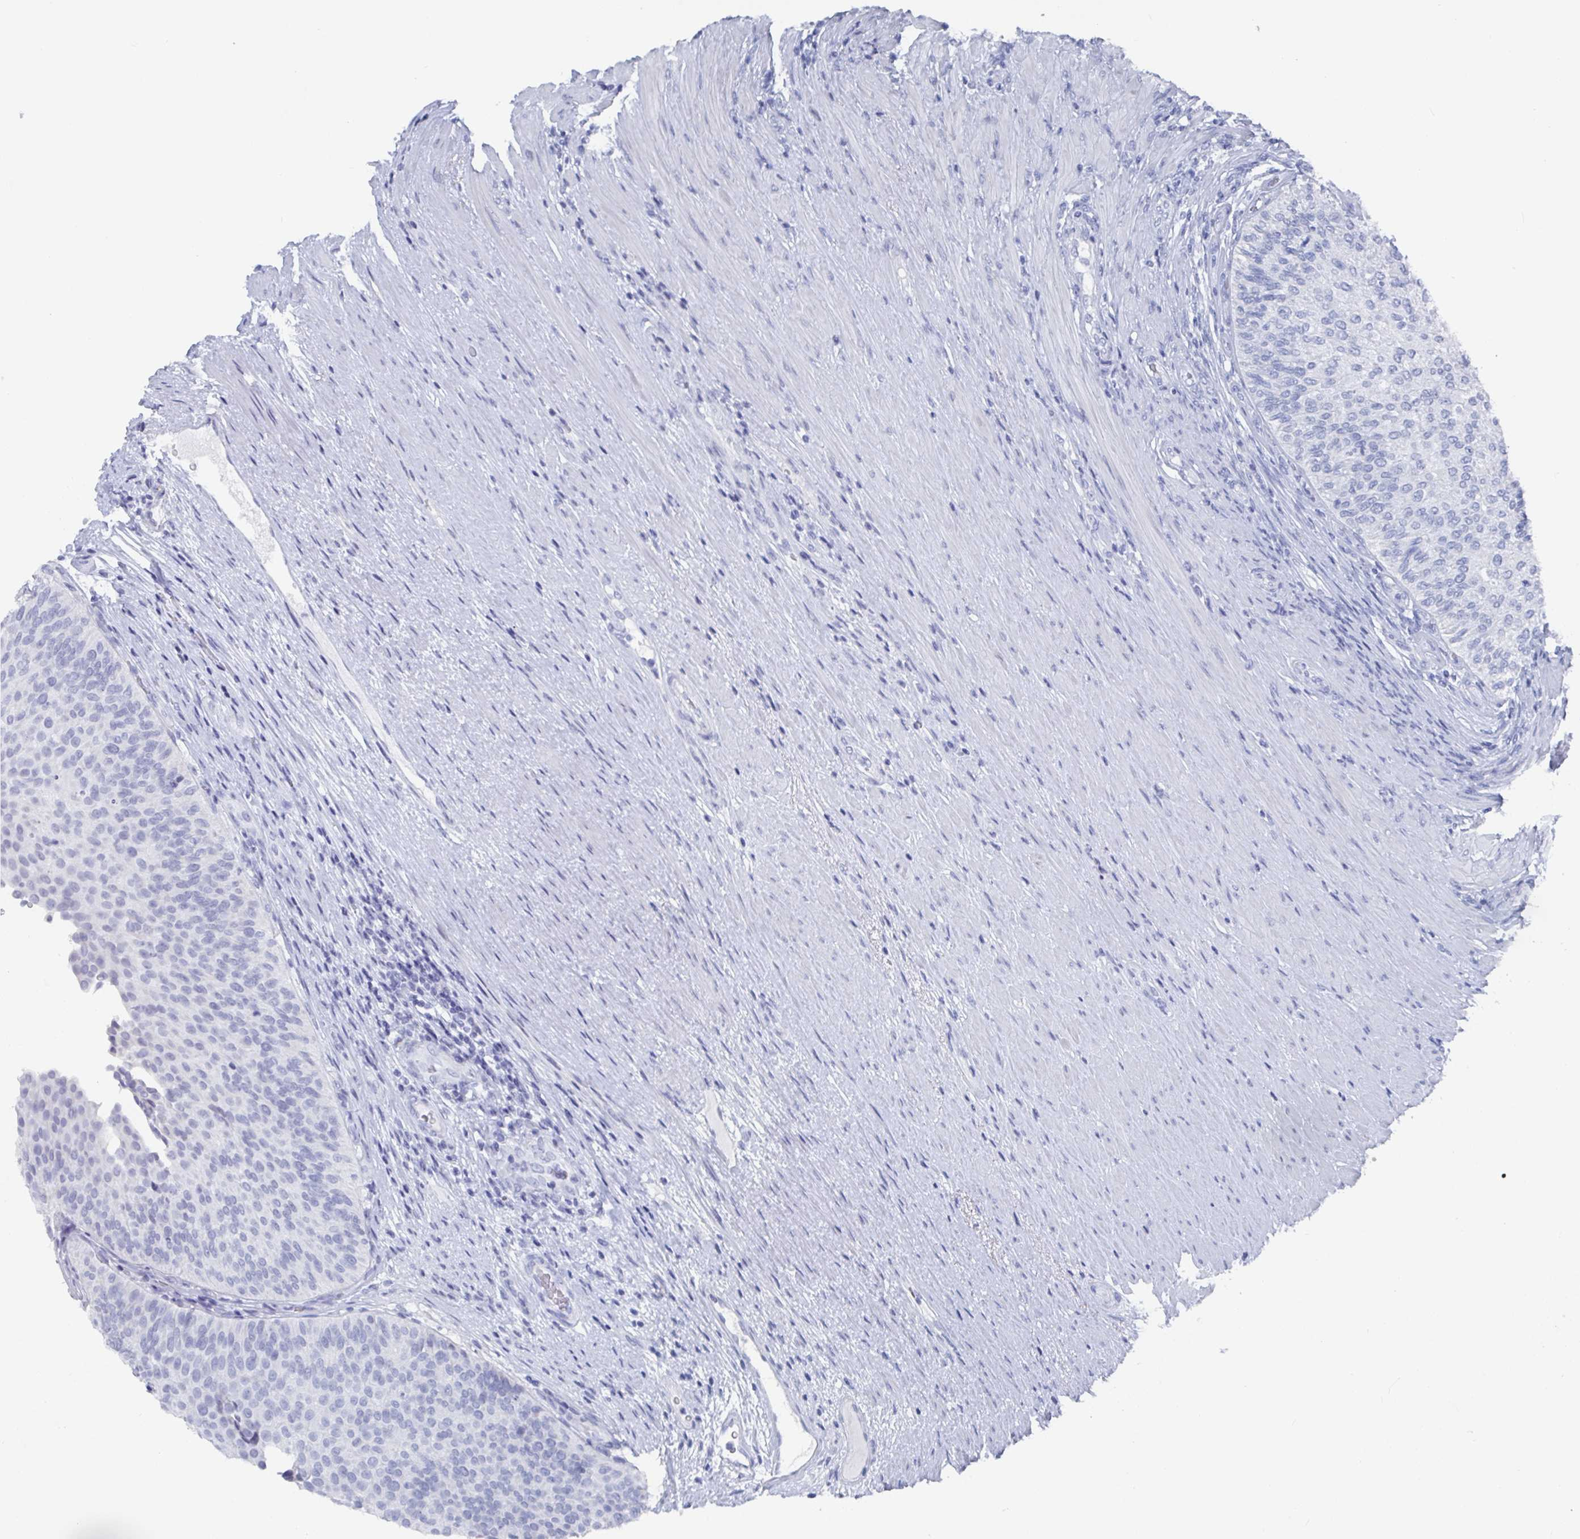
{"staining": {"intensity": "negative", "quantity": "none", "location": "none"}, "tissue": "urinary bladder", "cell_type": "Urothelial cells", "image_type": "normal", "snomed": [{"axis": "morphology", "description": "Normal tissue, NOS"}, {"axis": "topography", "description": "Urinary bladder"}, {"axis": "topography", "description": "Prostate"}], "caption": "IHC of unremarkable urinary bladder demonstrates no expression in urothelial cells. (Stains: DAB immunohistochemistry with hematoxylin counter stain, Microscopy: brightfield microscopy at high magnification).", "gene": "CAMKV", "patient": {"sex": "male", "age": 77}}